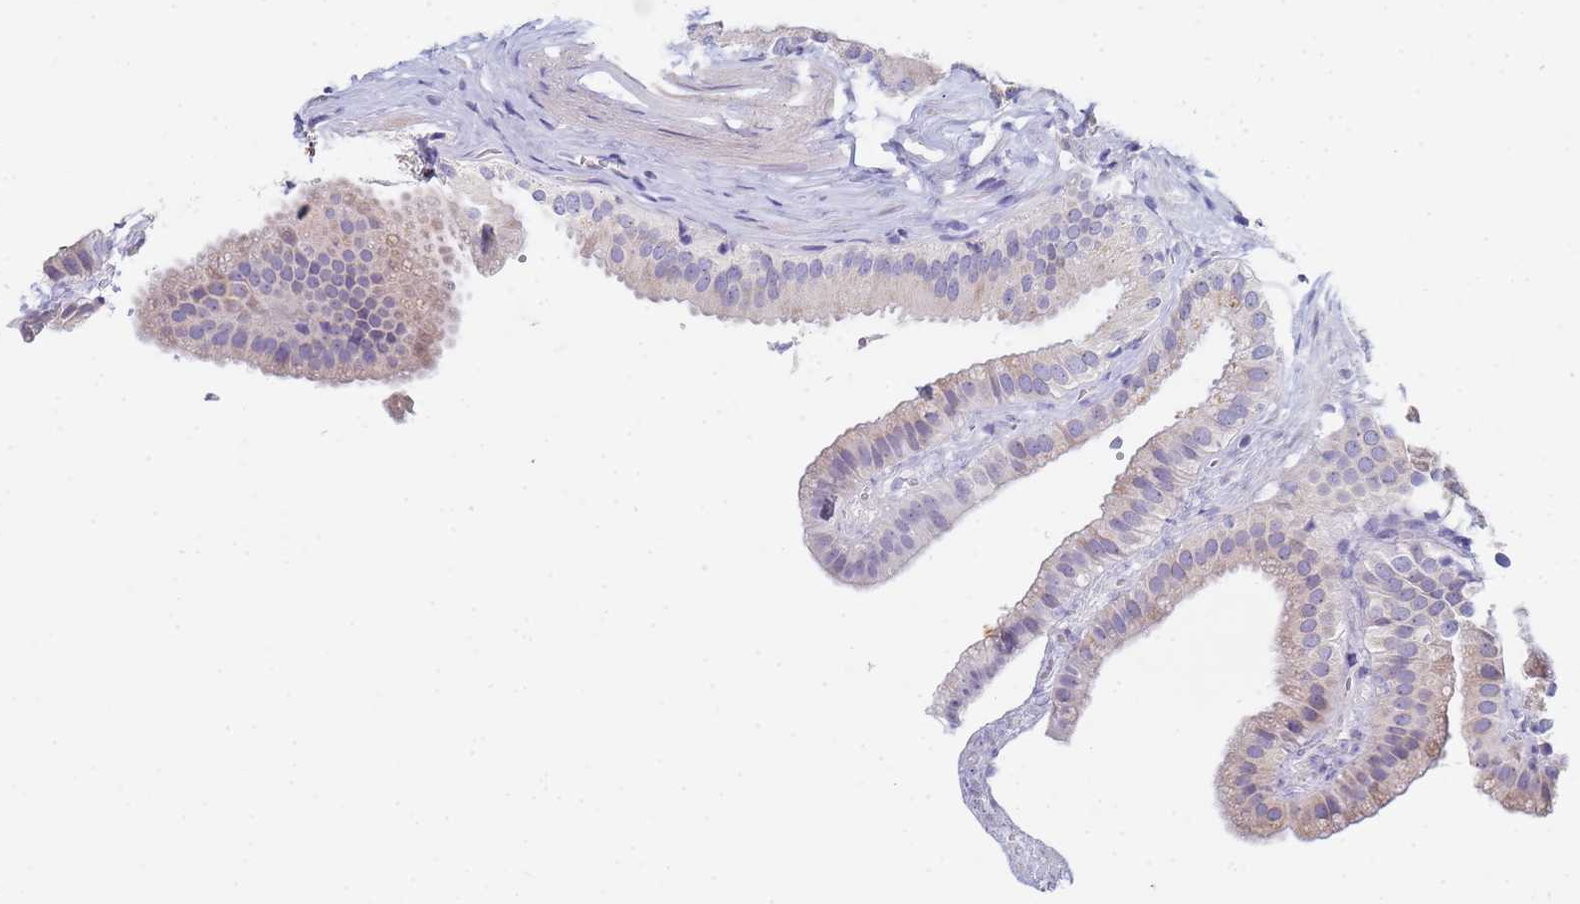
{"staining": {"intensity": "moderate", "quantity": "<25%", "location": "cytoplasmic/membranous"}, "tissue": "gallbladder", "cell_type": "Glandular cells", "image_type": "normal", "snomed": [{"axis": "morphology", "description": "Normal tissue, NOS"}, {"axis": "topography", "description": "Gallbladder"}], "caption": "Moderate cytoplasmic/membranous protein expression is seen in about <25% of glandular cells in gallbladder. The staining was performed using DAB (3,3'-diaminobenzidine) to visualize the protein expression in brown, while the nuclei were stained in blue with hematoxylin (Magnification: 20x).", "gene": "GDAP2", "patient": {"sex": "female", "age": 61}}